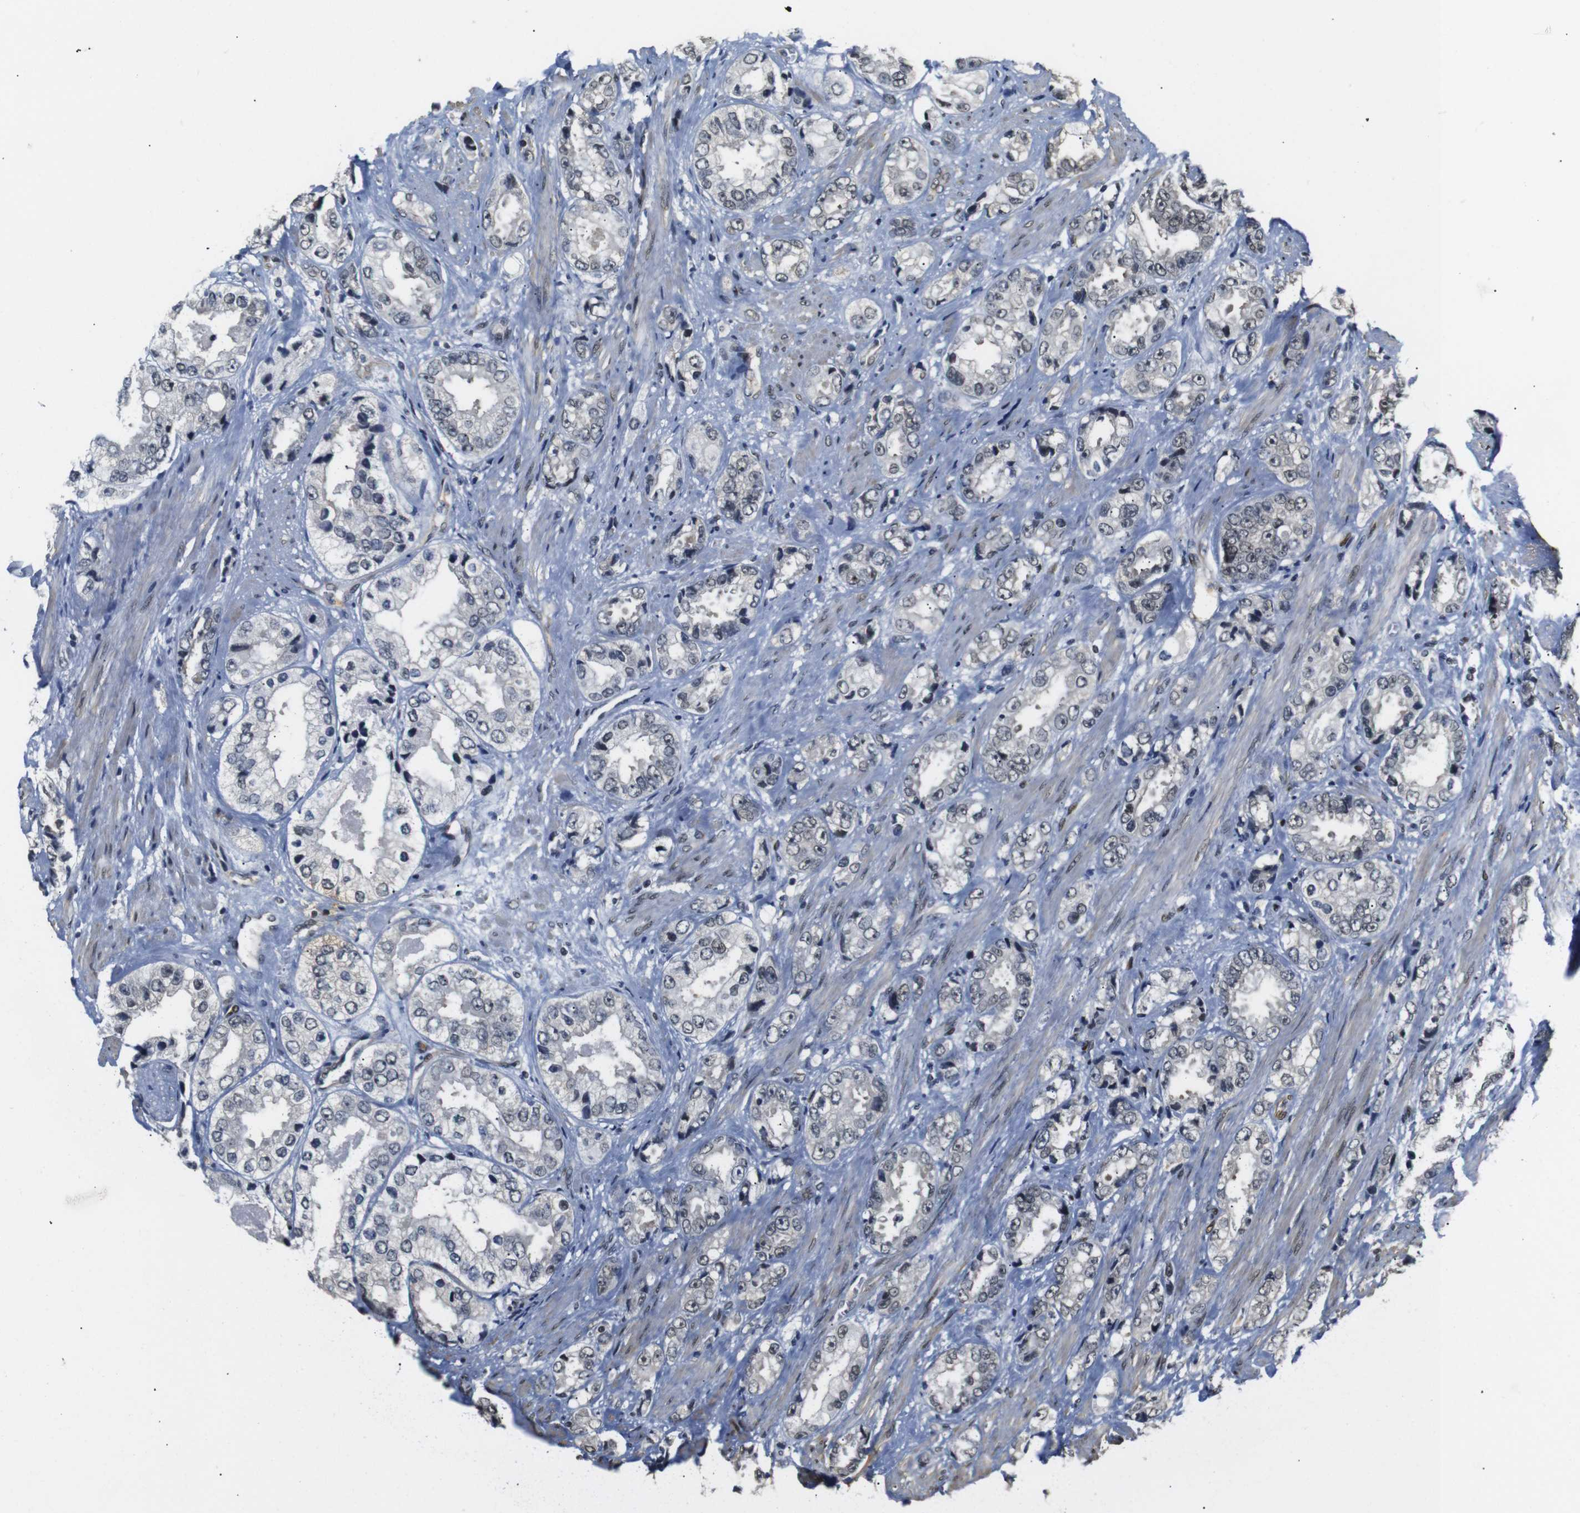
{"staining": {"intensity": "weak", "quantity": "25%-75%", "location": "cytoplasmic/membranous,nuclear"}, "tissue": "prostate cancer", "cell_type": "Tumor cells", "image_type": "cancer", "snomed": [{"axis": "morphology", "description": "Adenocarcinoma, High grade"}, {"axis": "topography", "description": "Prostate"}], "caption": "Immunohistochemistry photomicrograph of adenocarcinoma (high-grade) (prostate) stained for a protein (brown), which reveals low levels of weak cytoplasmic/membranous and nuclear expression in about 25%-75% of tumor cells.", "gene": "TBX2", "patient": {"sex": "male", "age": 61}}